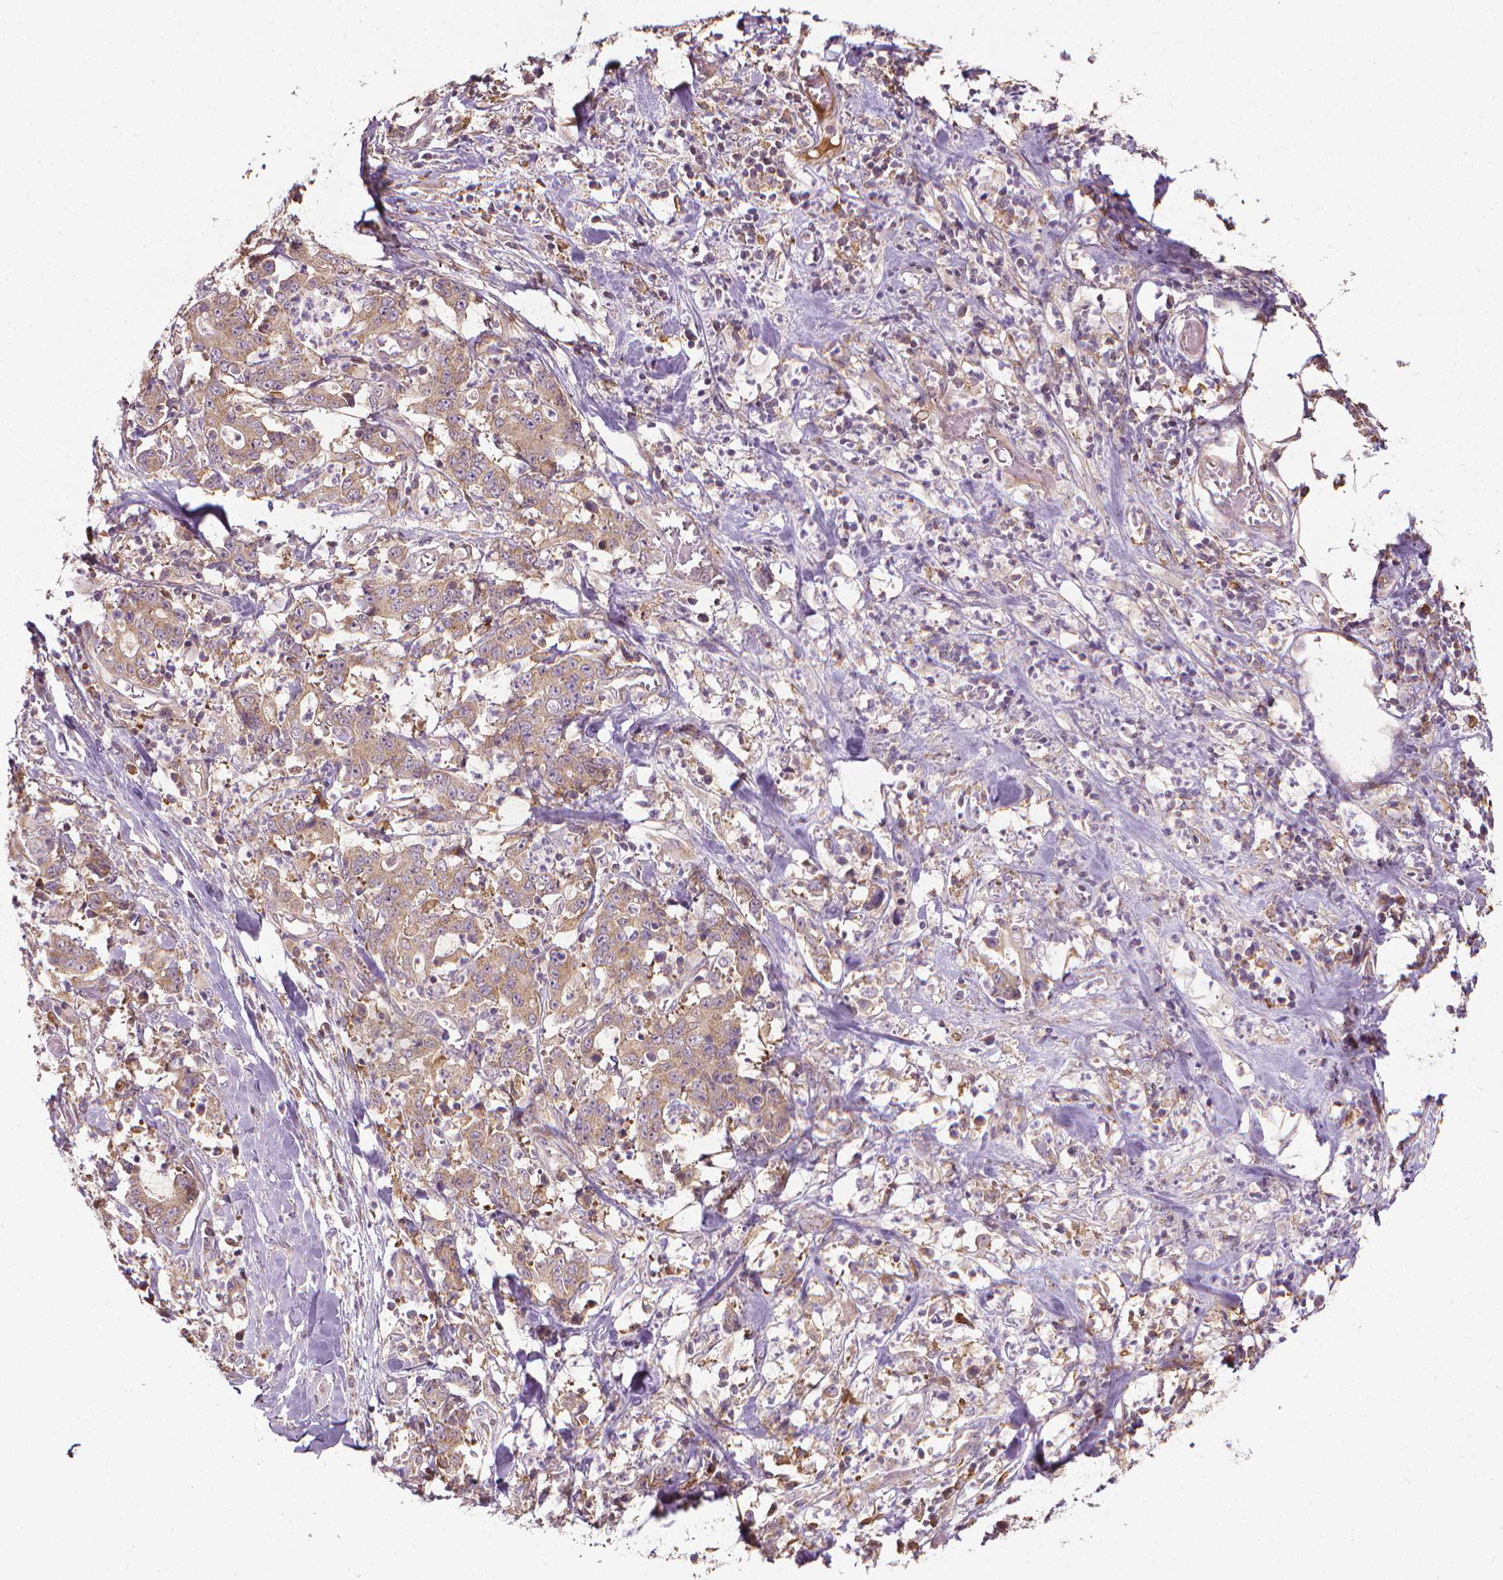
{"staining": {"intensity": "weak", "quantity": ">75%", "location": "cytoplasmic/membranous"}, "tissue": "stomach cancer", "cell_type": "Tumor cells", "image_type": "cancer", "snomed": [{"axis": "morphology", "description": "Adenocarcinoma, NOS"}, {"axis": "topography", "description": "Stomach, upper"}], "caption": "IHC image of human stomach cancer (adenocarcinoma) stained for a protein (brown), which displays low levels of weak cytoplasmic/membranous positivity in approximately >75% of tumor cells.", "gene": "PRAG1", "patient": {"sex": "male", "age": 68}}